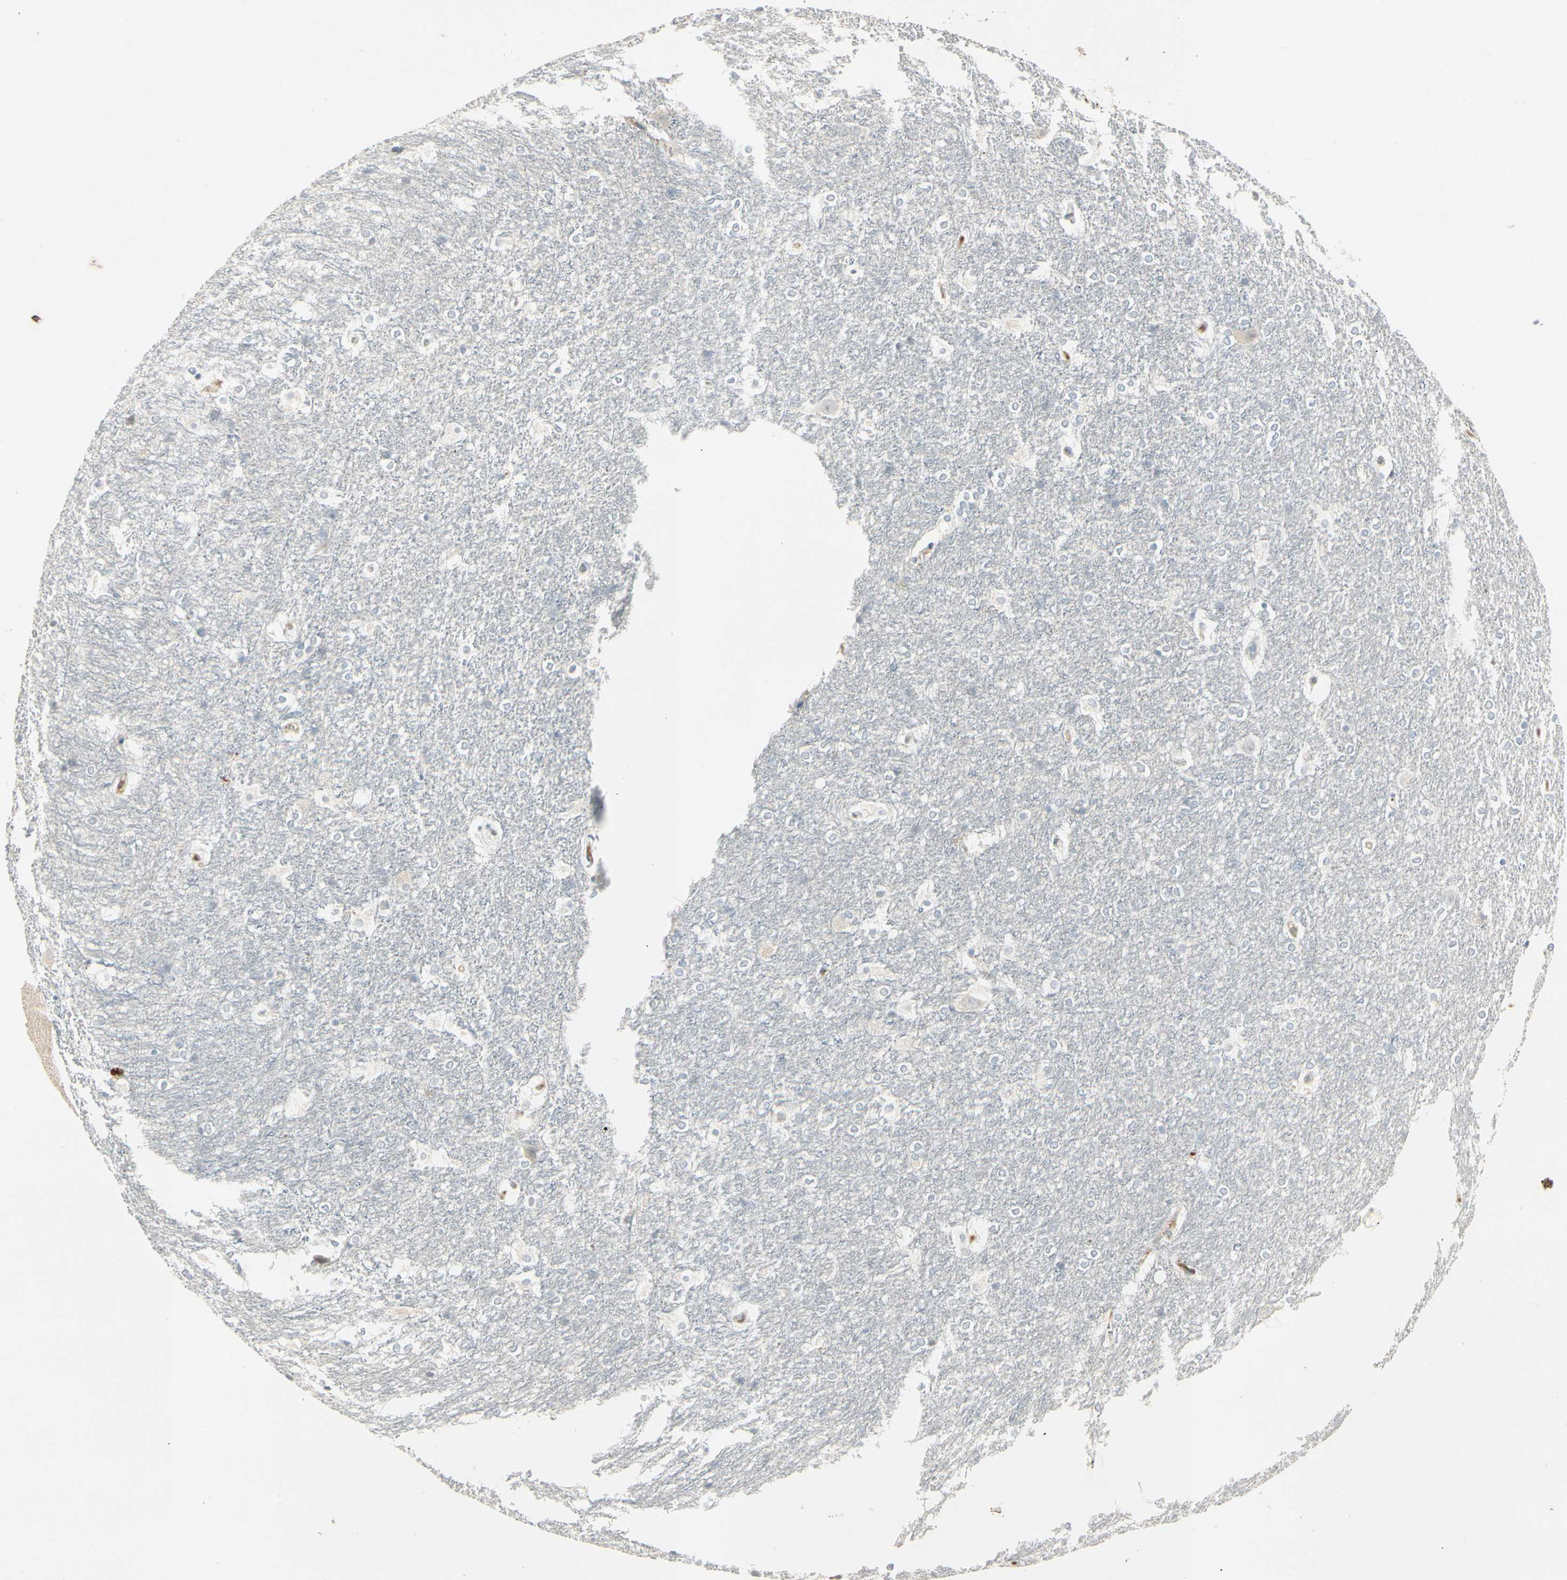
{"staining": {"intensity": "negative", "quantity": "none", "location": "none"}, "tissue": "hippocampus", "cell_type": "Glial cells", "image_type": "normal", "snomed": [{"axis": "morphology", "description": "Normal tissue, NOS"}, {"axis": "topography", "description": "Hippocampus"}], "caption": "This is an immunohistochemistry (IHC) image of unremarkable human hippocampus. There is no staining in glial cells.", "gene": "SKIL", "patient": {"sex": "female", "age": 19}}